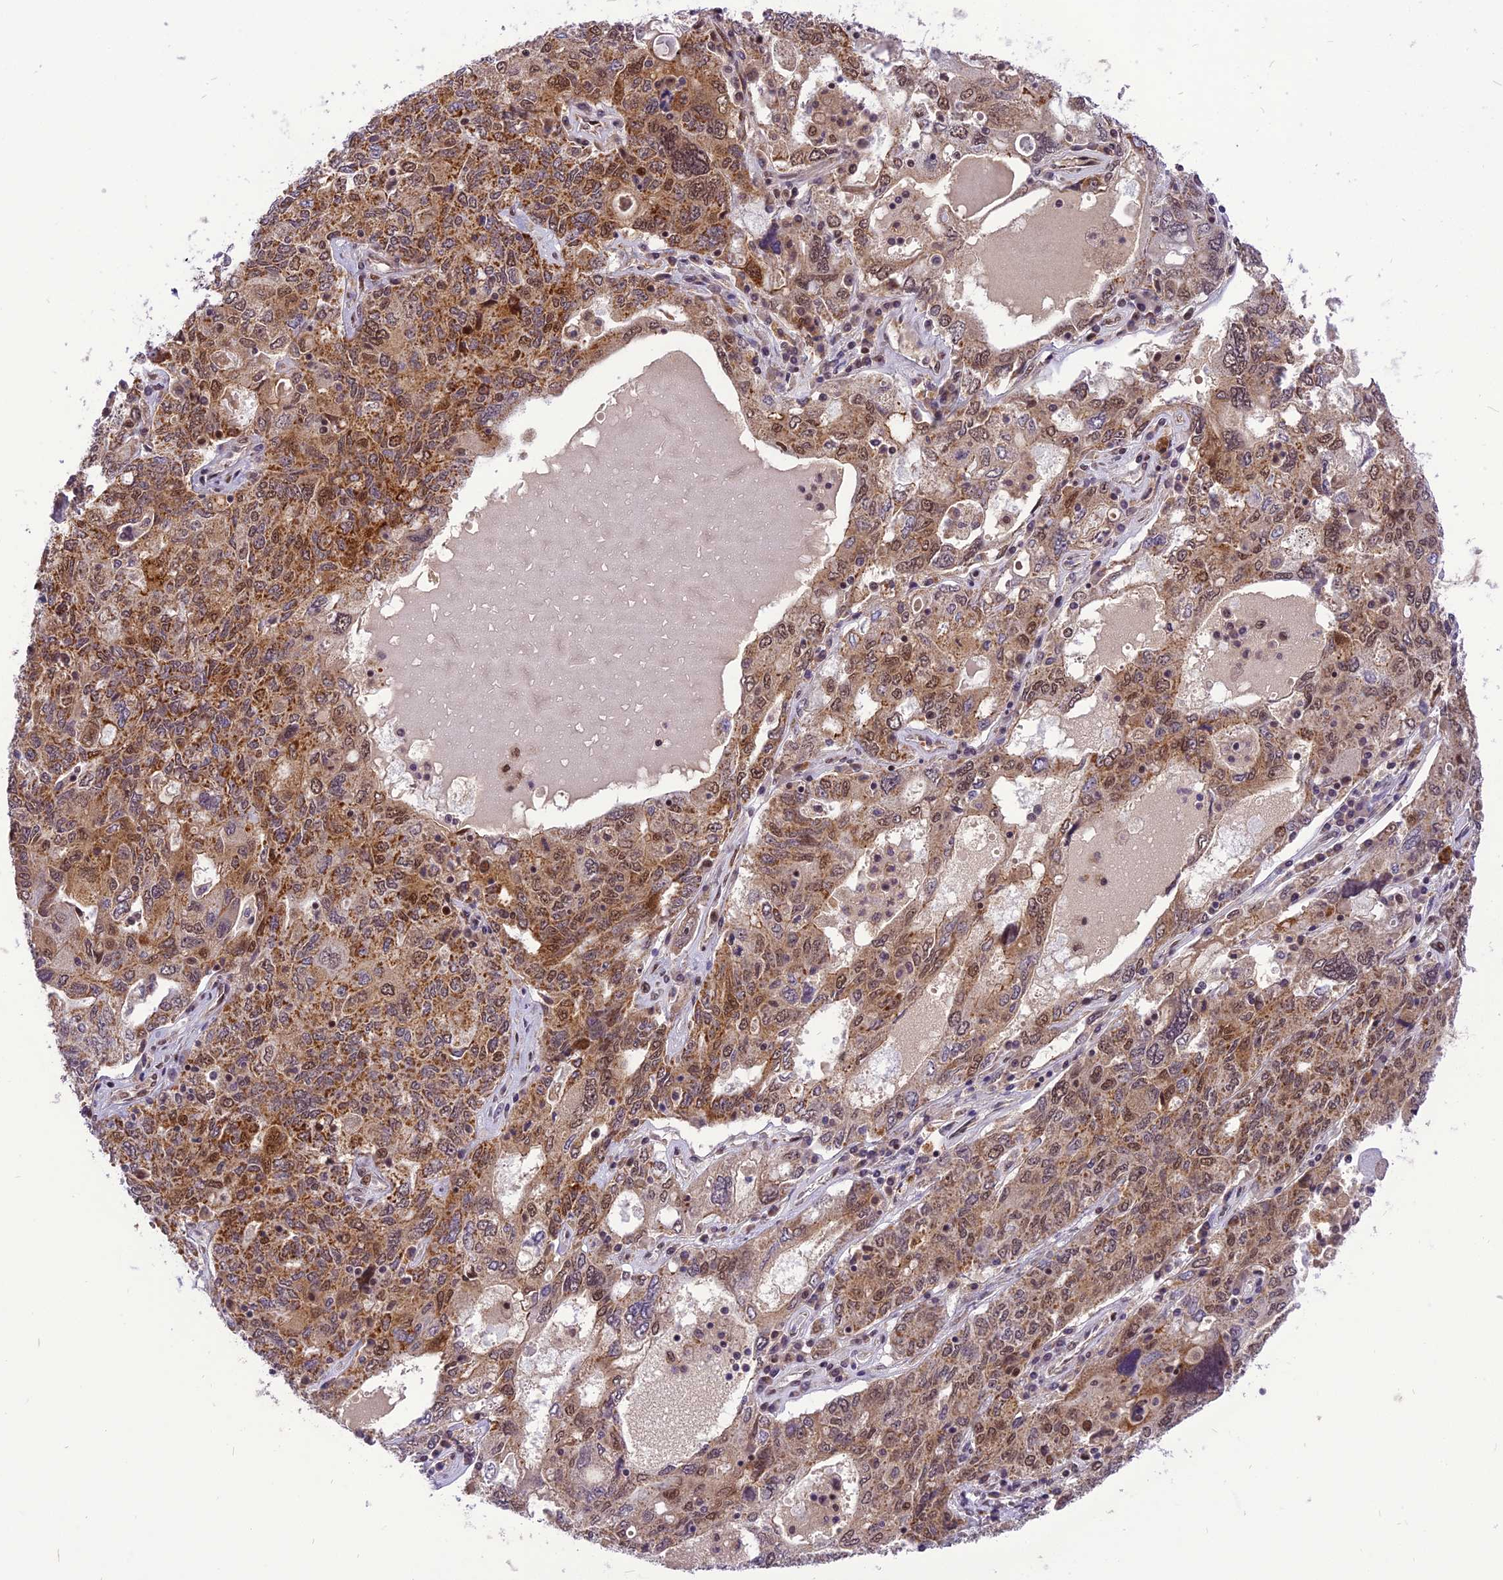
{"staining": {"intensity": "moderate", "quantity": "25%-75%", "location": "cytoplasmic/membranous,nuclear"}, "tissue": "ovarian cancer", "cell_type": "Tumor cells", "image_type": "cancer", "snomed": [{"axis": "morphology", "description": "Carcinoma, endometroid"}, {"axis": "topography", "description": "Ovary"}], "caption": "IHC micrograph of human endometroid carcinoma (ovarian) stained for a protein (brown), which demonstrates medium levels of moderate cytoplasmic/membranous and nuclear expression in approximately 25%-75% of tumor cells.", "gene": "CMC1", "patient": {"sex": "female", "age": 62}}